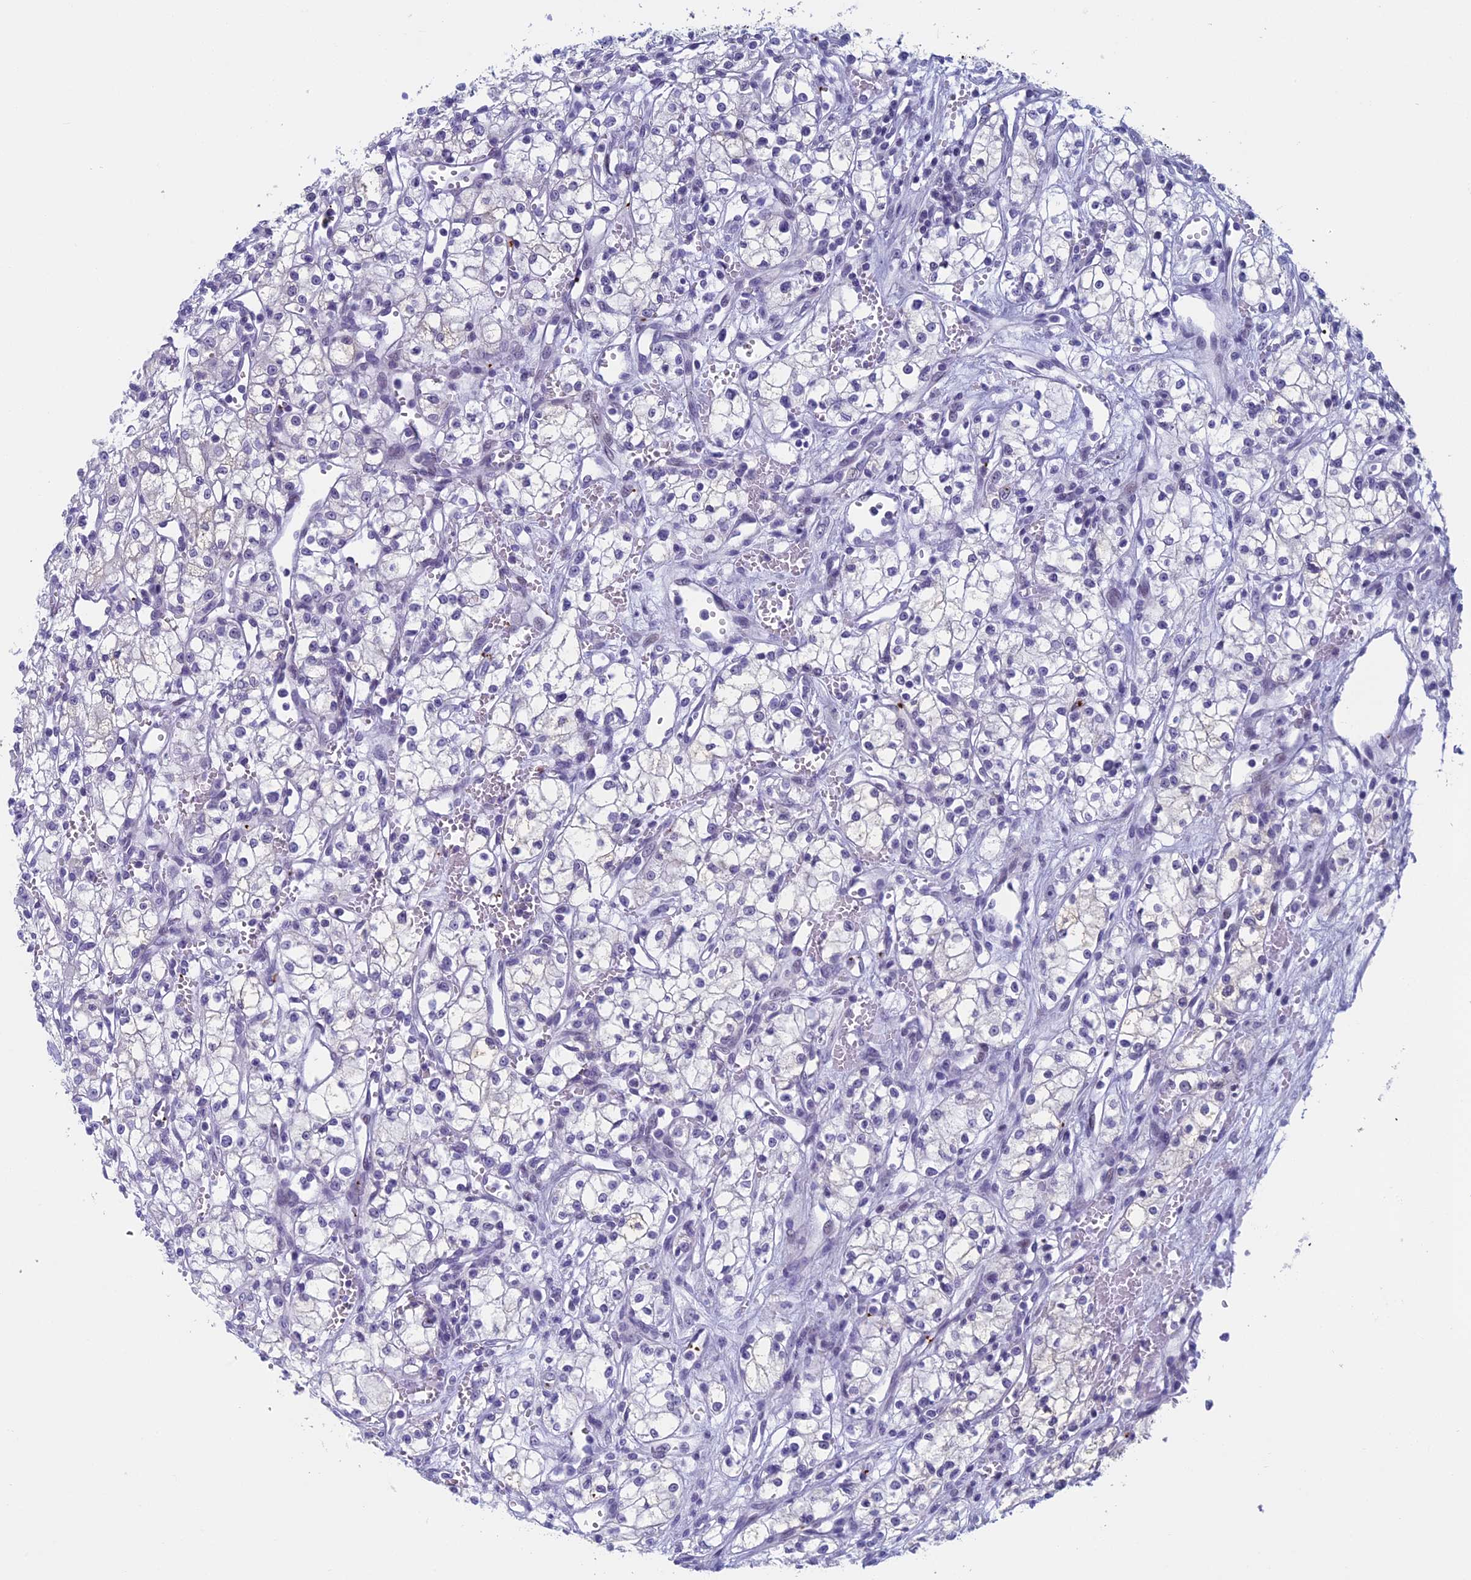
{"staining": {"intensity": "negative", "quantity": "none", "location": "none"}, "tissue": "renal cancer", "cell_type": "Tumor cells", "image_type": "cancer", "snomed": [{"axis": "morphology", "description": "Adenocarcinoma, NOS"}, {"axis": "topography", "description": "Kidney"}], "caption": "Protein analysis of renal adenocarcinoma exhibits no significant positivity in tumor cells.", "gene": "AIFM2", "patient": {"sex": "male", "age": 59}}